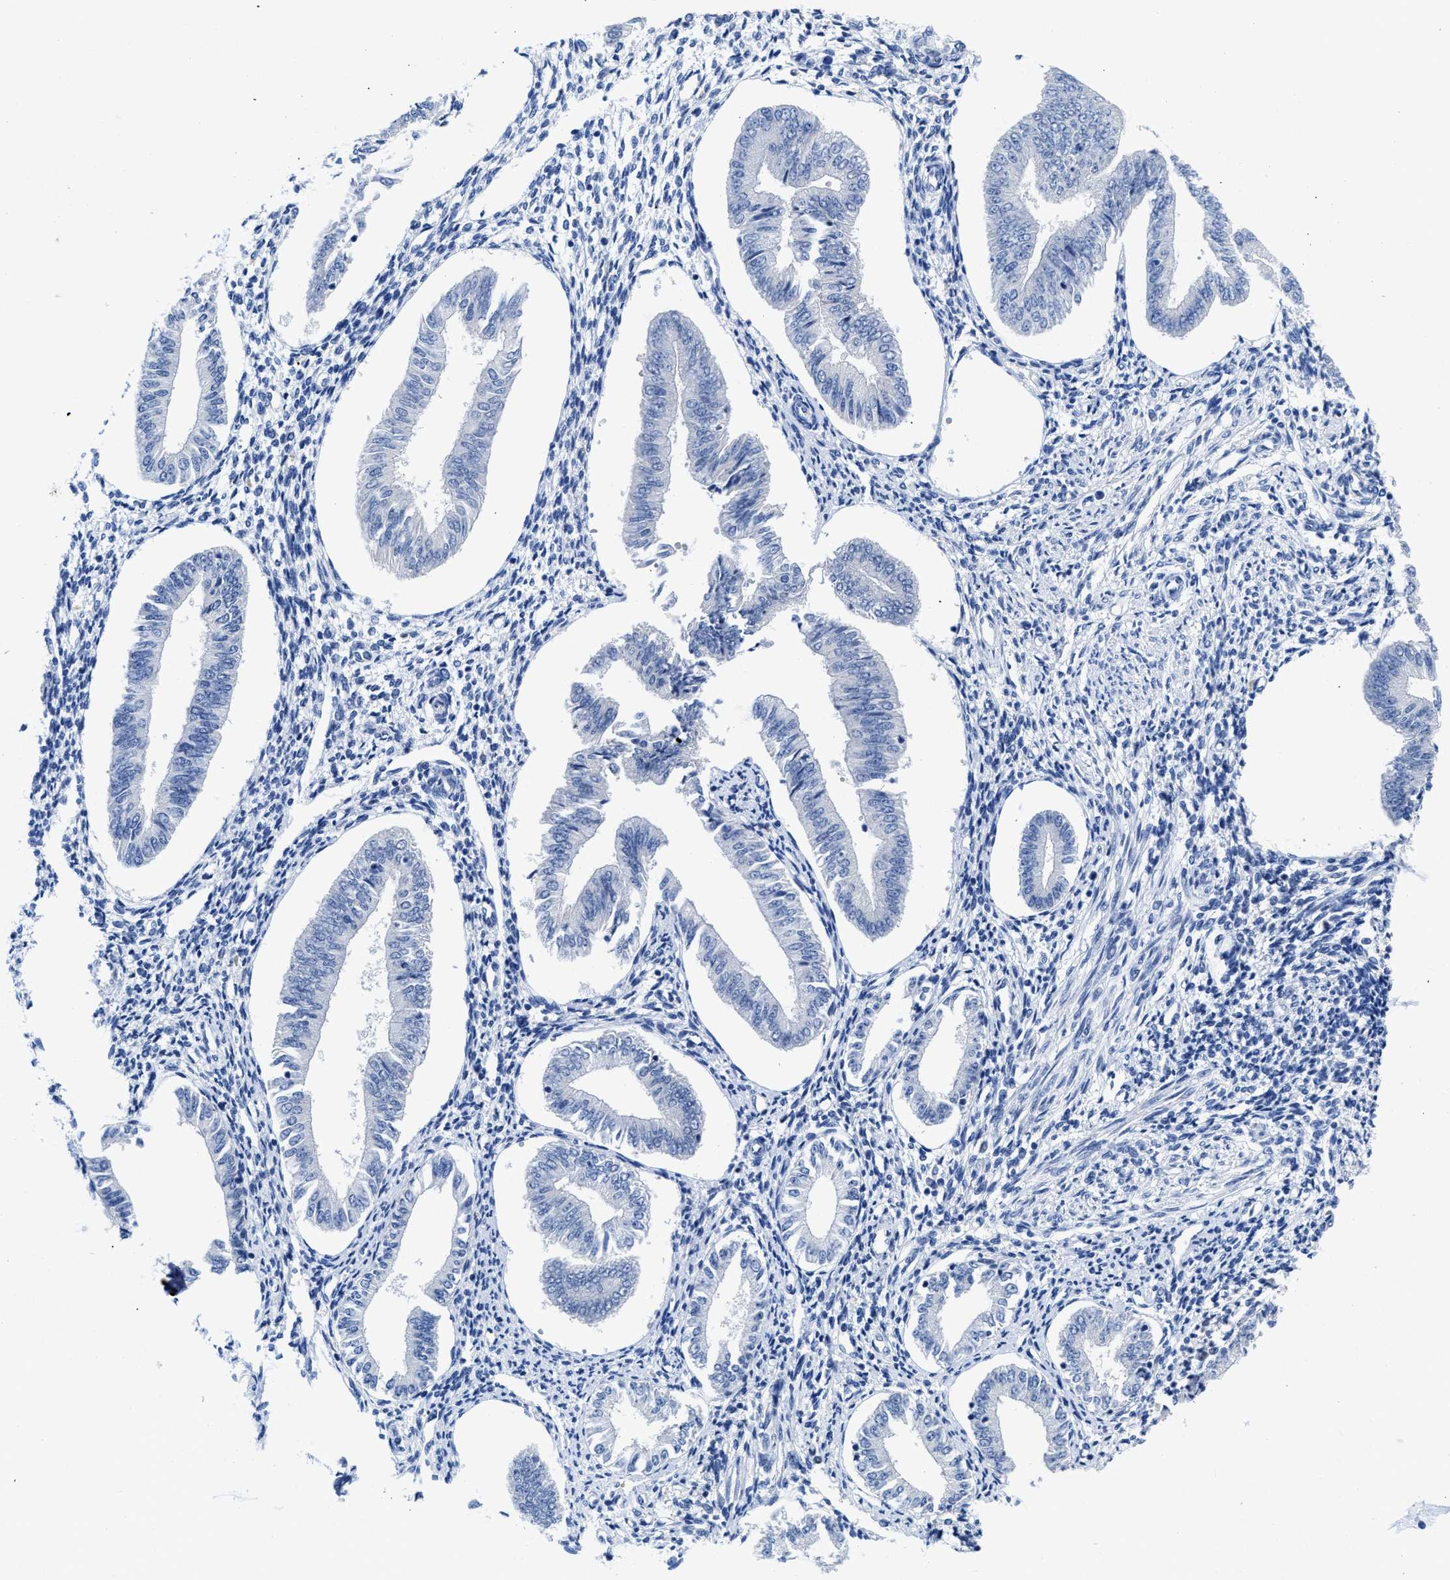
{"staining": {"intensity": "negative", "quantity": "none", "location": "none"}, "tissue": "endometrium", "cell_type": "Cells in endometrial stroma", "image_type": "normal", "snomed": [{"axis": "morphology", "description": "Normal tissue, NOS"}, {"axis": "topography", "description": "Endometrium"}], "caption": "Cells in endometrial stroma show no significant staining in unremarkable endometrium.", "gene": "PYY", "patient": {"sex": "female", "age": 50}}